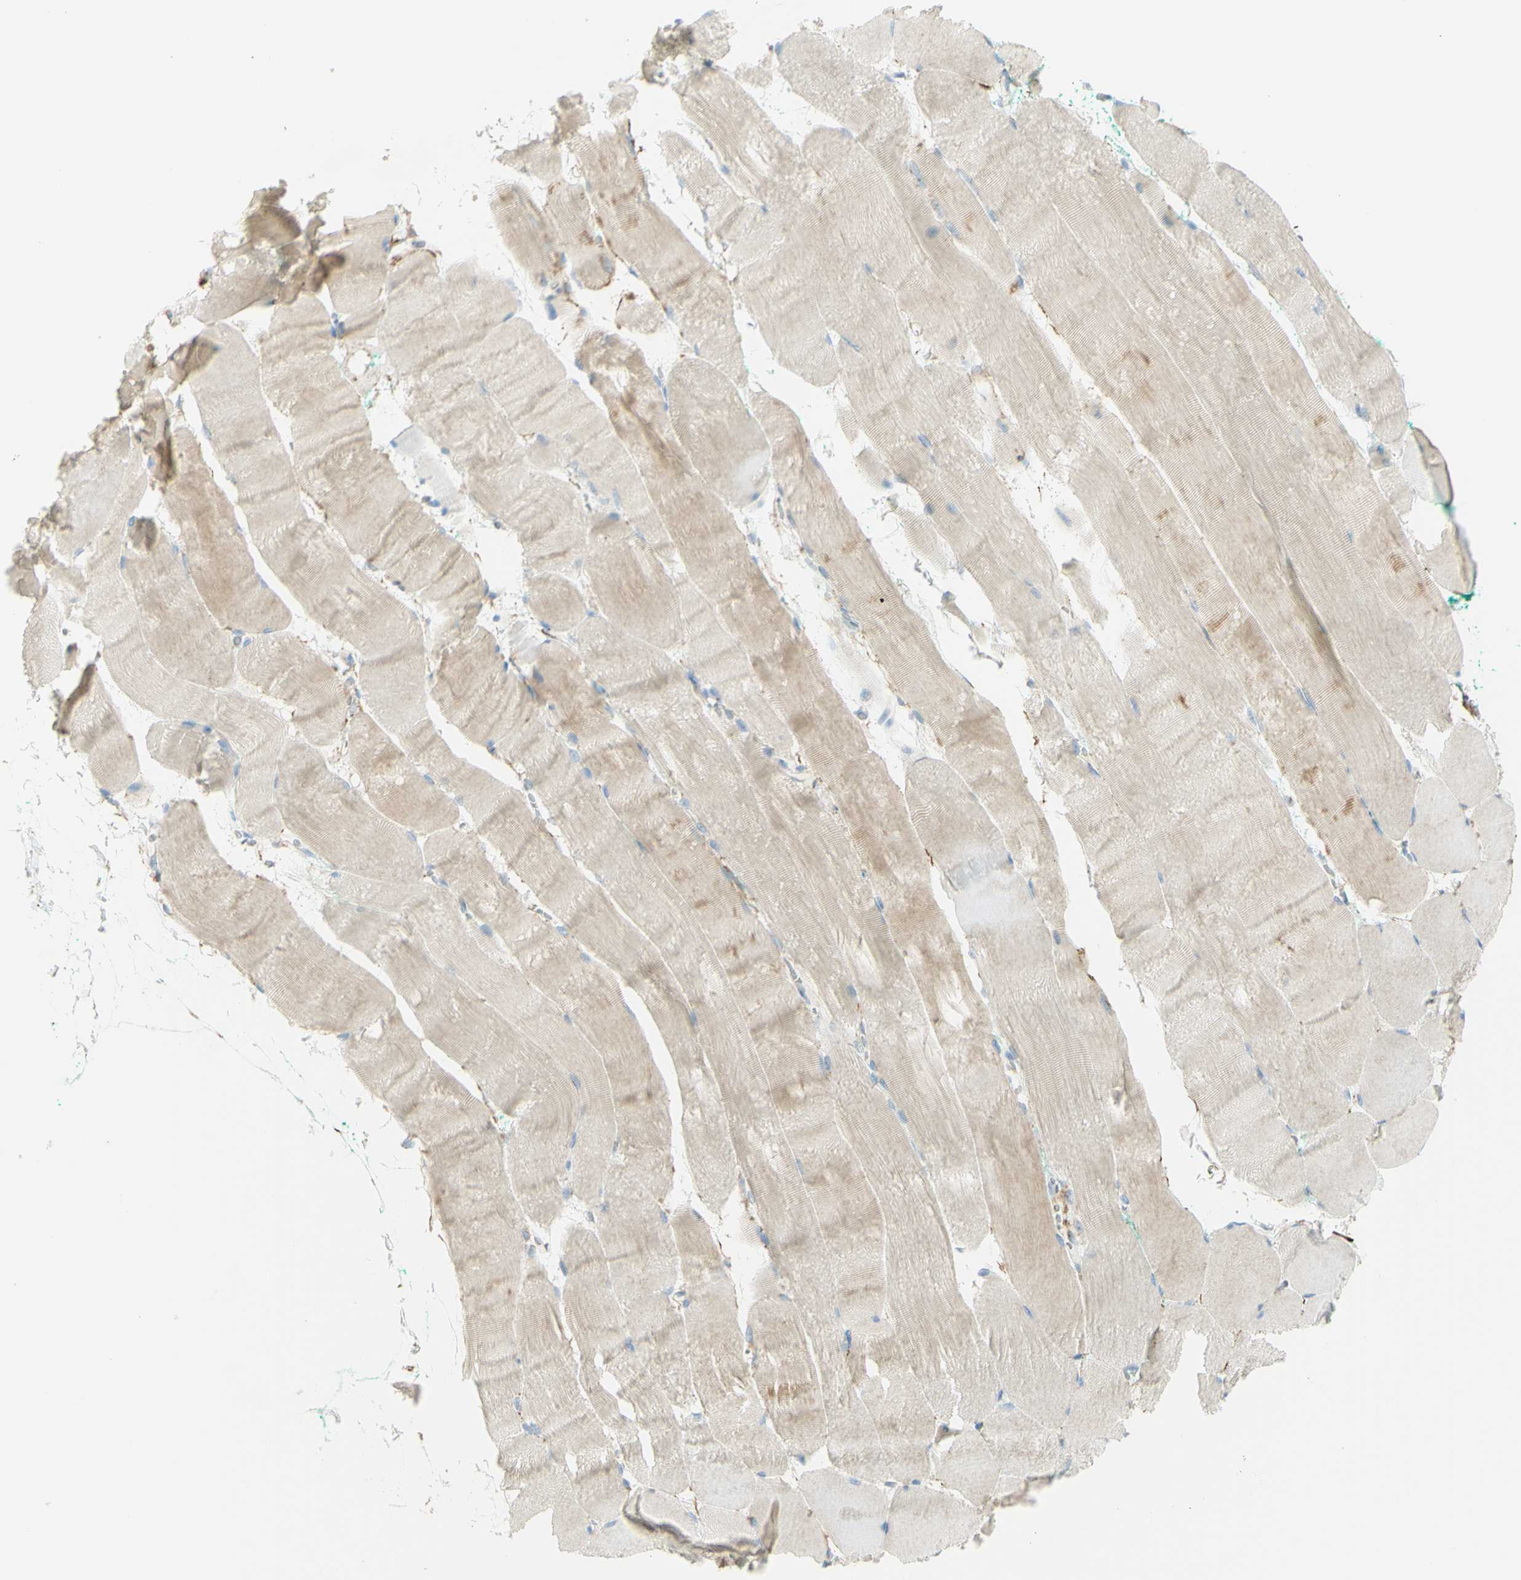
{"staining": {"intensity": "weak", "quantity": ">75%", "location": "cytoplasmic/membranous"}, "tissue": "skeletal muscle", "cell_type": "Myocytes", "image_type": "normal", "snomed": [{"axis": "morphology", "description": "Normal tissue, NOS"}, {"axis": "morphology", "description": "Squamous cell carcinoma, NOS"}, {"axis": "topography", "description": "Skeletal muscle"}], "caption": "Weak cytoplasmic/membranous expression for a protein is seen in about >75% of myocytes of normal skeletal muscle using immunohistochemistry (IHC).", "gene": "GCNT3", "patient": {"sex": "male", "age": 51}}